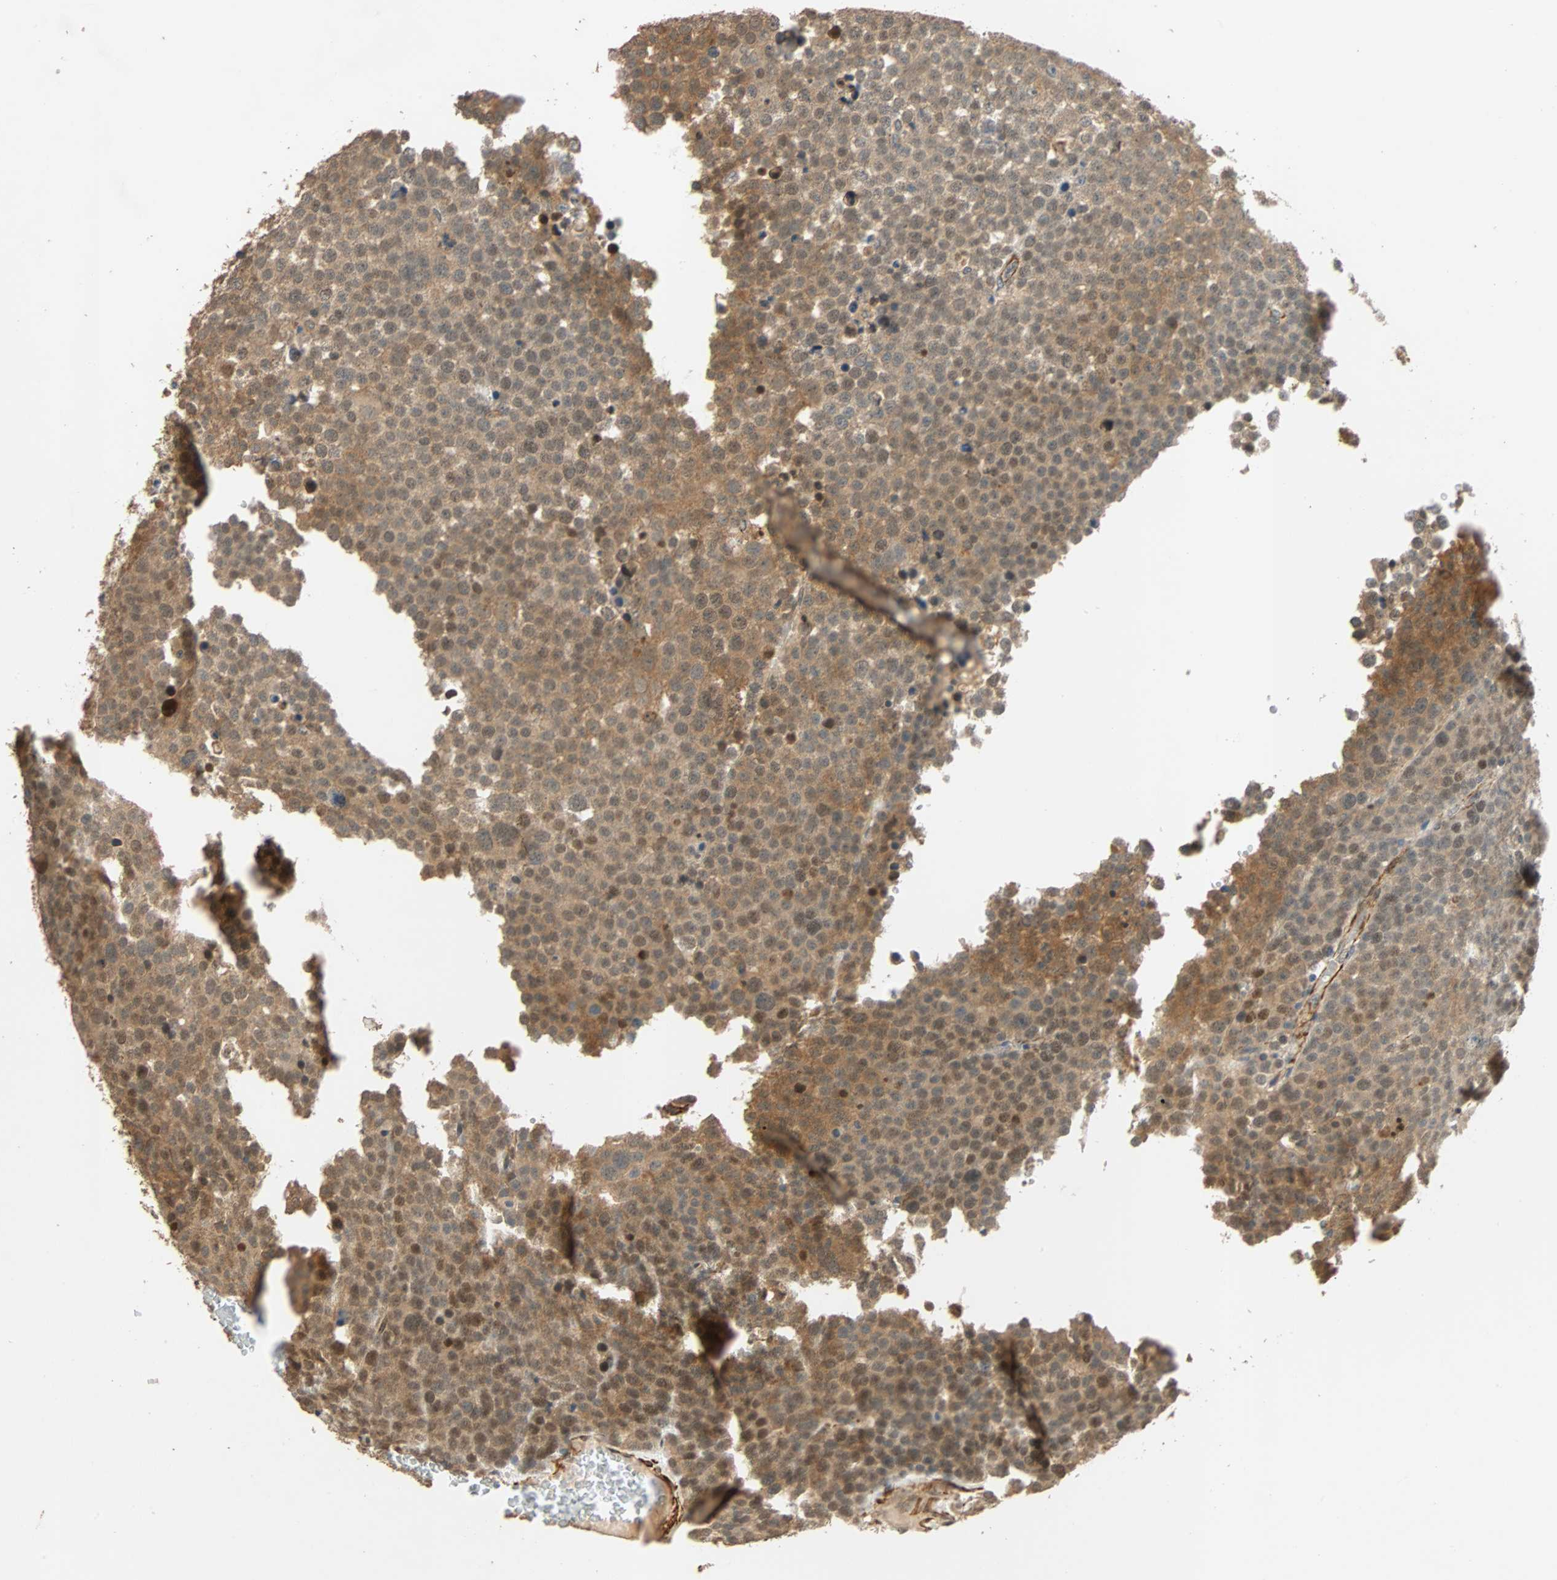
{"staining": {"intensity": "moderate", "quantity": "25%-75%", "location": "nuclear"}, "tissue": "testis cancer", "cell_type": "Tumor cells", "image_type": "cancer", "snomed": [{"axis": "morphology", "description": "Seminoma, NOS"}, {"axis": "topography", "description": "Testis"}], "caption": "This histopathology image shows immunohistochemistry staining of human testis seminoma, with medium moderate nuclear expression in about 25%-75% of tumor cells.", "gene": "QSER1", "patient": {"sex": "male", "age": 71}}